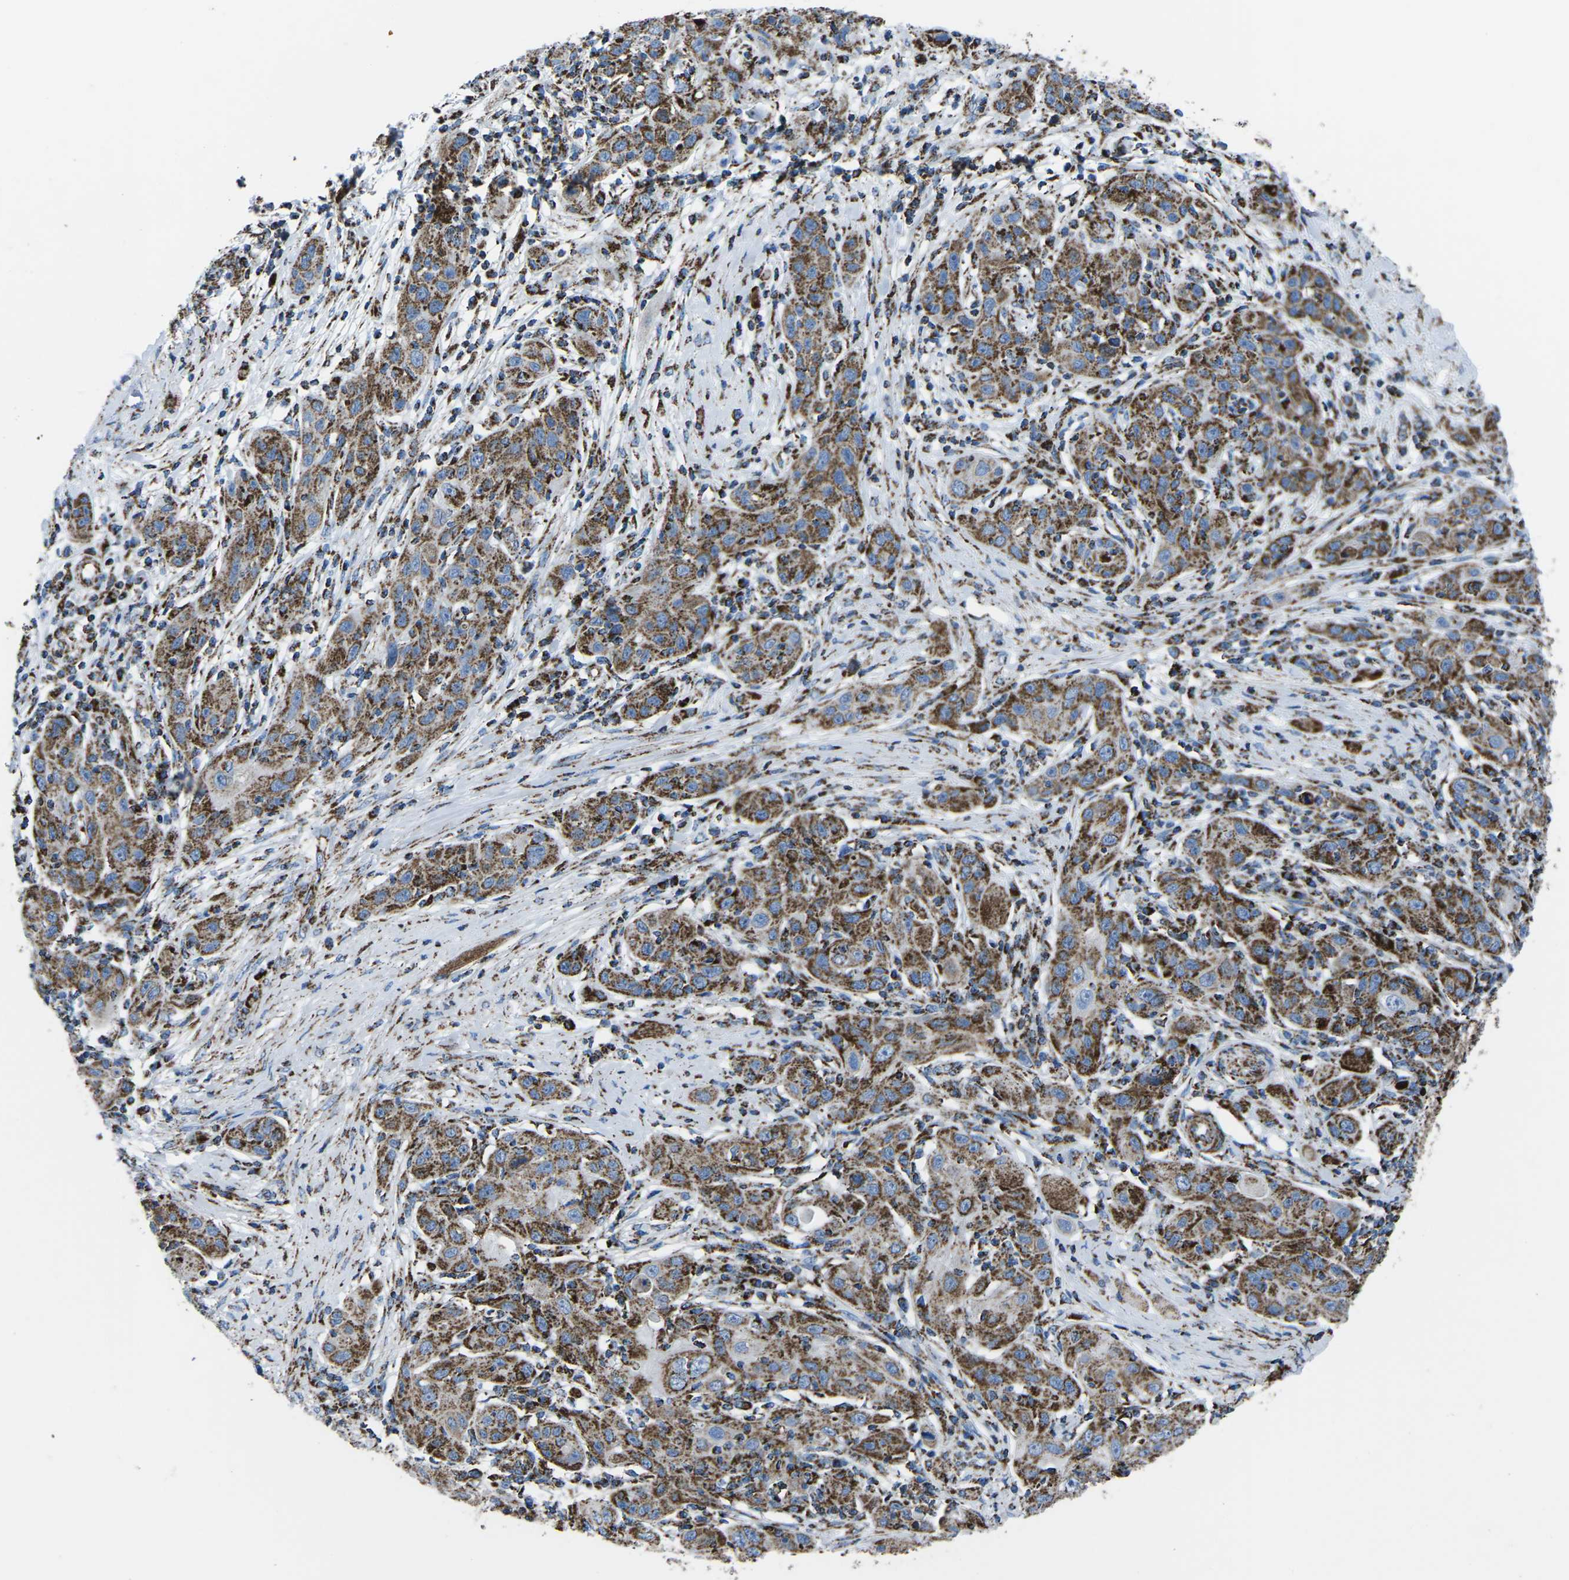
{"staining": {"intensity": "strong", "quantity": ">75%", "location": "cytoplasmic/membranous"}, "tissue": "skin cancer", "cell_type": "Tumor cells", "image_type": "cancer", "snomed": [{"axis": "morphology", "description": "Squamous cell carcinoma, NOS"}, {"axis": "topography", "description": "Skin"}], "caption": "Protein staining displays strong cytoplasmic/membranous staining in about >75% of tumor cells in skin cancer (squamous cell carcinoma).", "gene": "MT-CO2", "patient": {"sex": "female", "age": 88}}